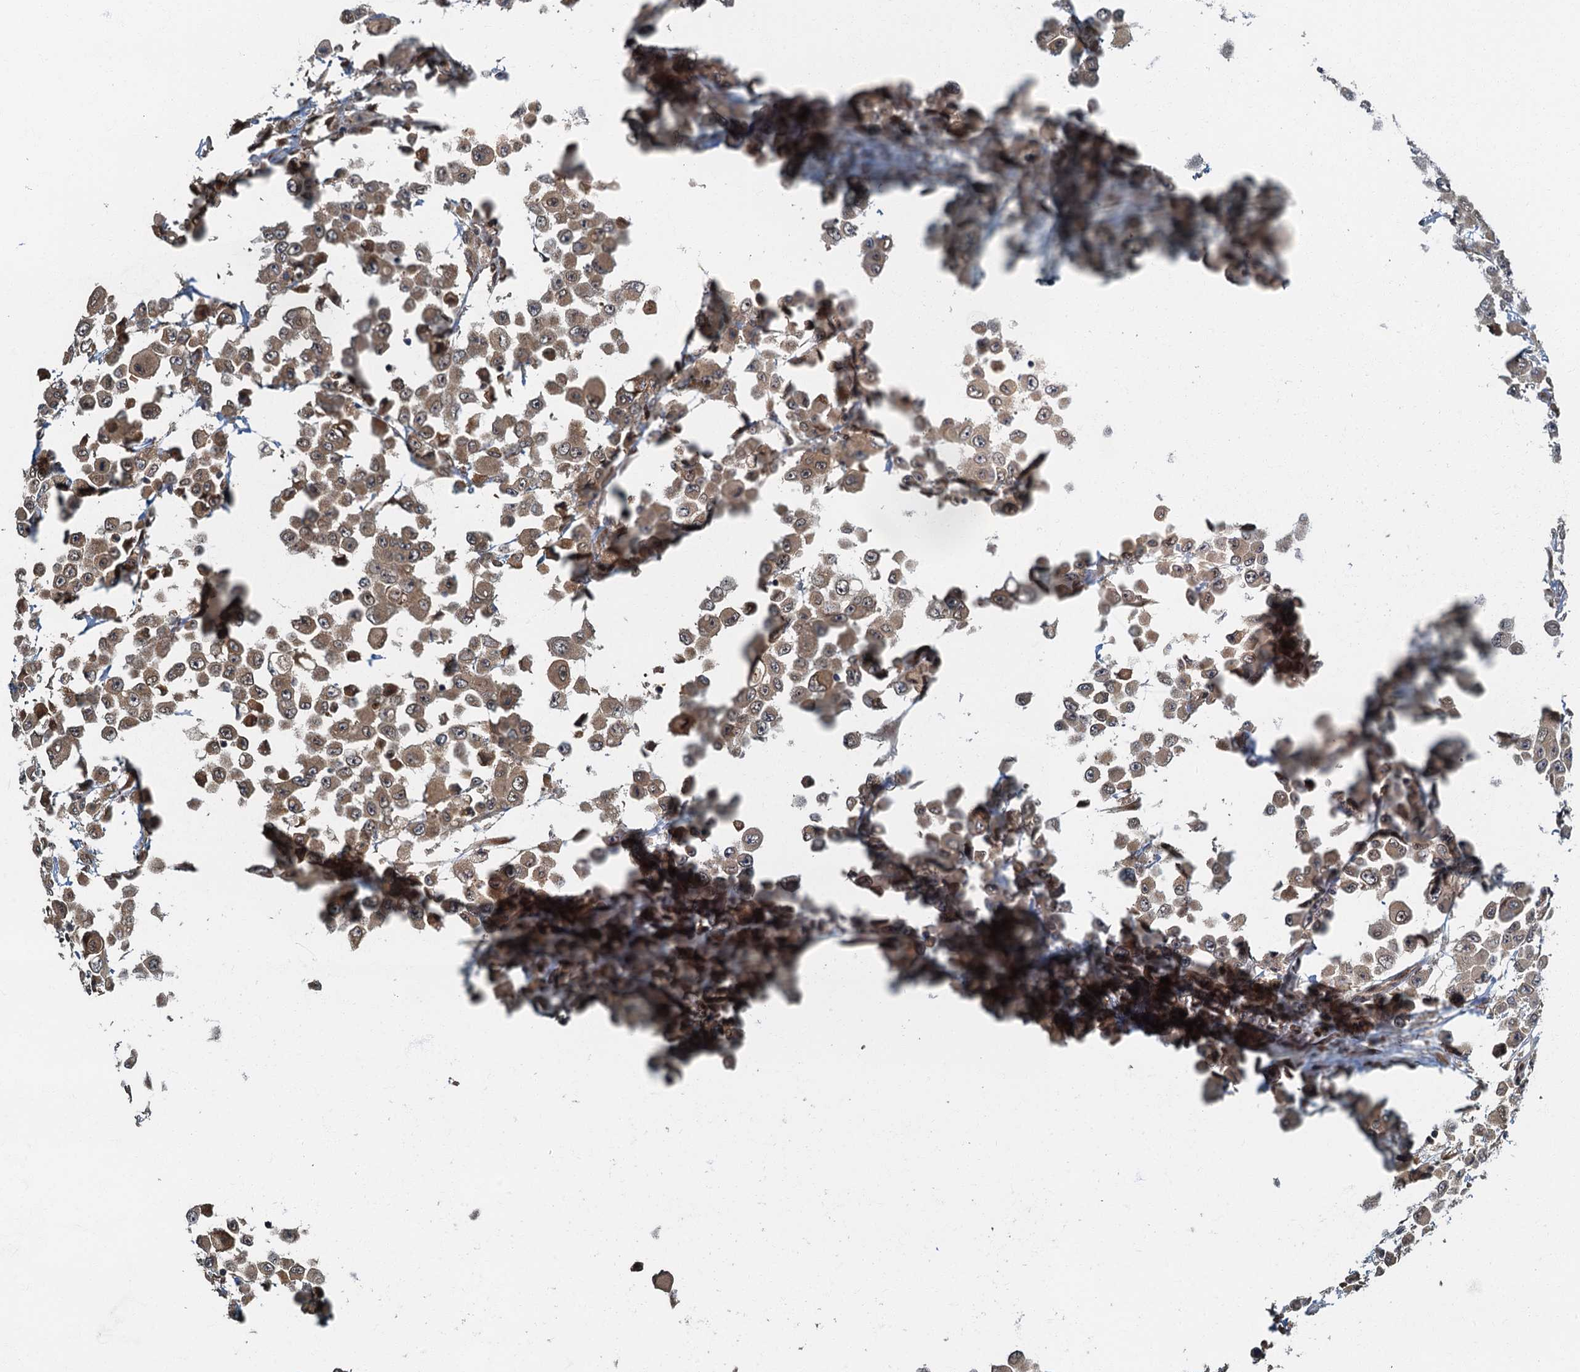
{"staining": {"intensity": "weak", "quantity": ">75%", "location": "cytoplasmic/membranous"}, "tissue": "colorectal cancer", "cell_type": "Tumor cells", "image_type": "cancer", "snomed": [{"axis": "morphology", "description": "Adenocarcinoma, NOS"}, {"axis": "topography", "description": "Colon"}], "caption": "Immunohistochemical staining of human colorectal cancer exhibits low levels of weak cytoplasmic/membranous positivity in approximately >75% of tumor cells.", "gene": "TBCK", "patient": {"sex": "male", "age": 51}}